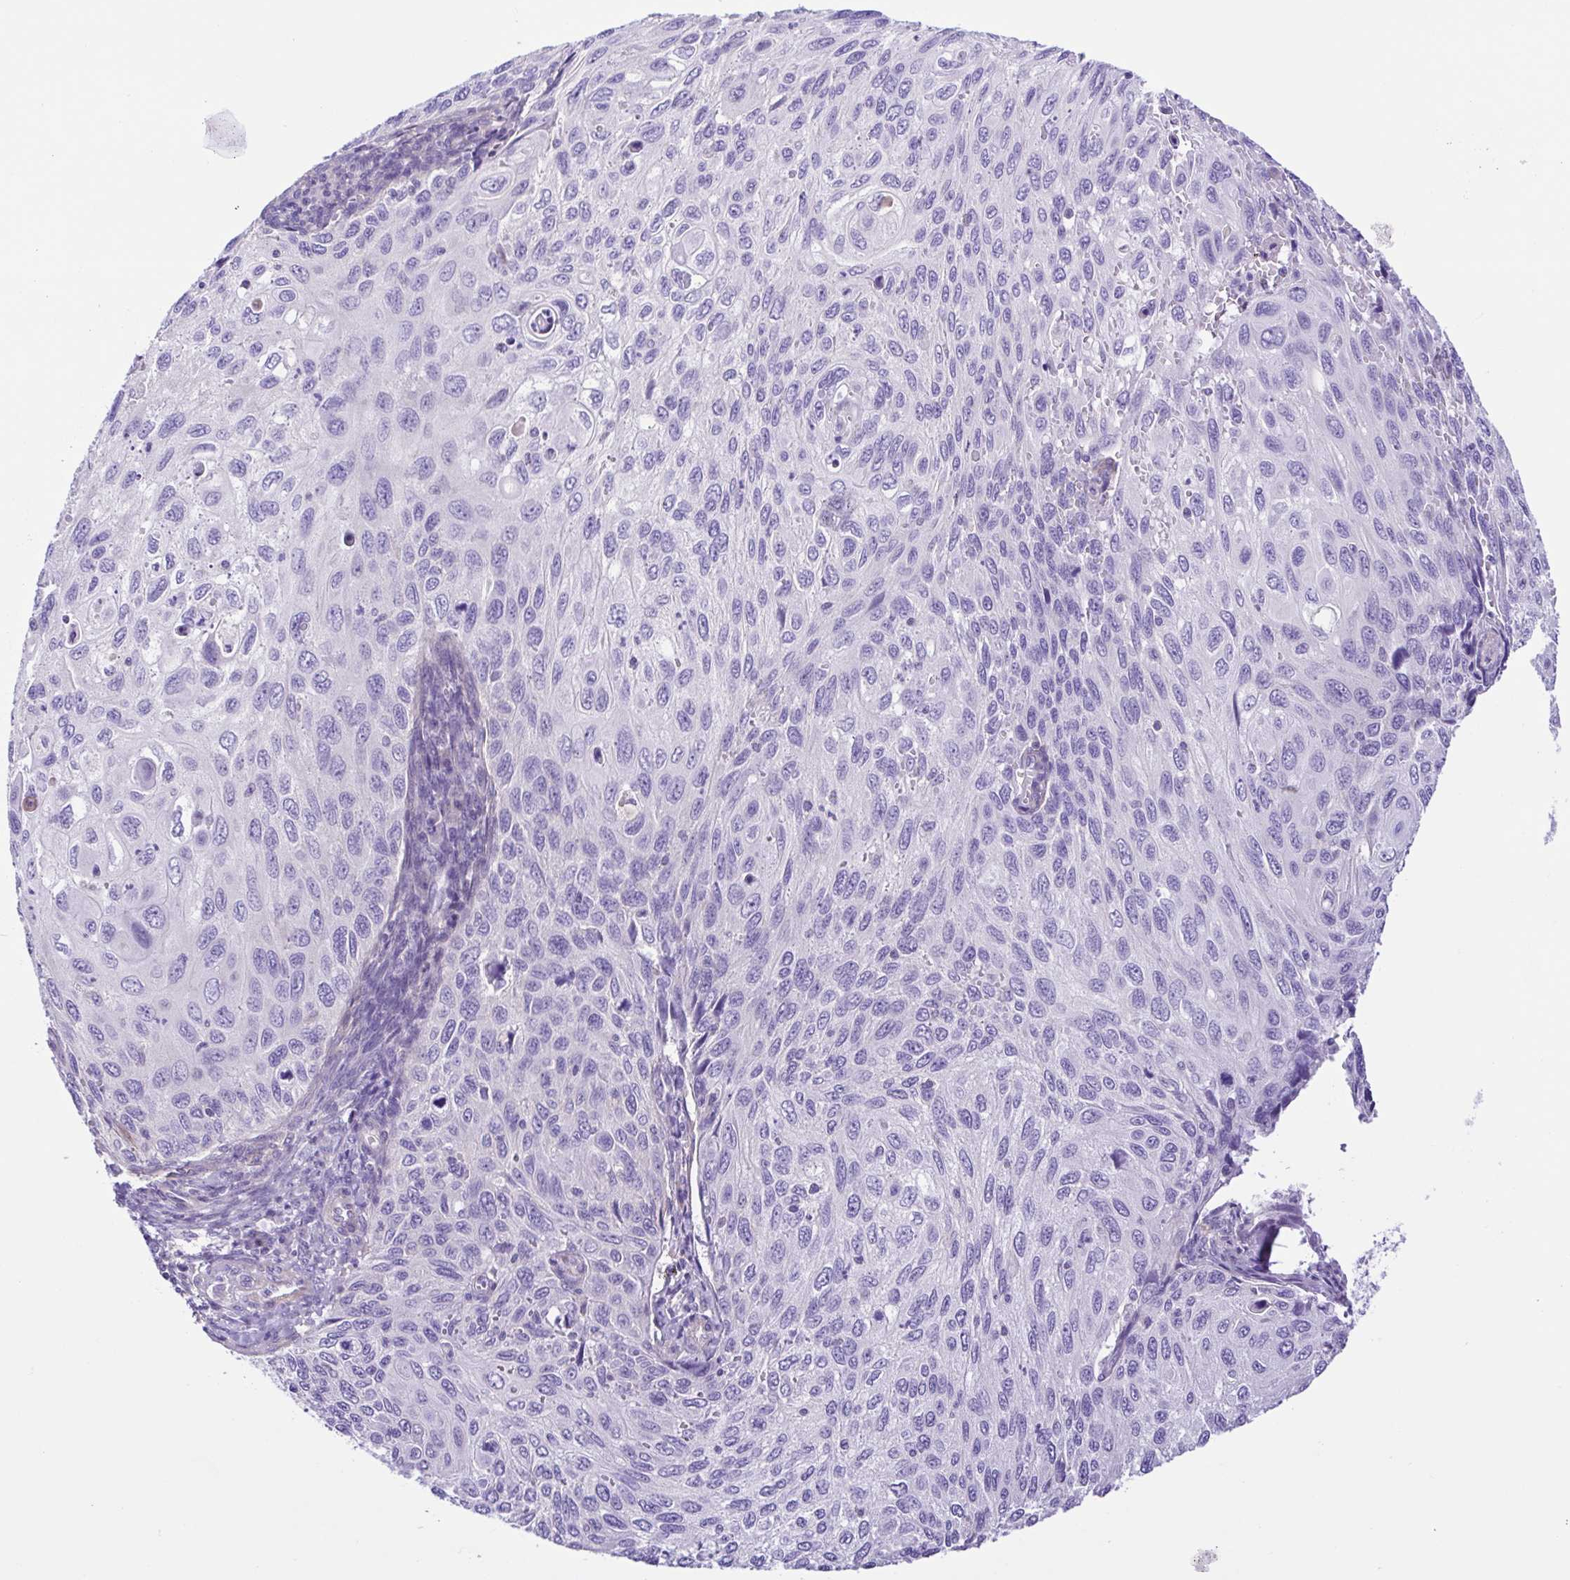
{"staining": {"intensity": "negative", "quantity": "none", "location": "none"}, "tissue": "cervical cancer", "cell_type": "Tumor cells", "image_type": "cancer", "snomed": [{"axis": "morphology", "description": "Squamous cell carcinoma, NOS"}, {"axis": "topography", "description": "Cervix"}], "caption": "High magnification brightfield microscopy of cervical squamous cell carcinoma stained with DAB (3,3'-diaminobenzidine) (brown) and counterstained with hematoxylin (blue): tumor cells show no significant staining.", "gene": "ISM2", "patient": {"sex": "female", "age": 70}}